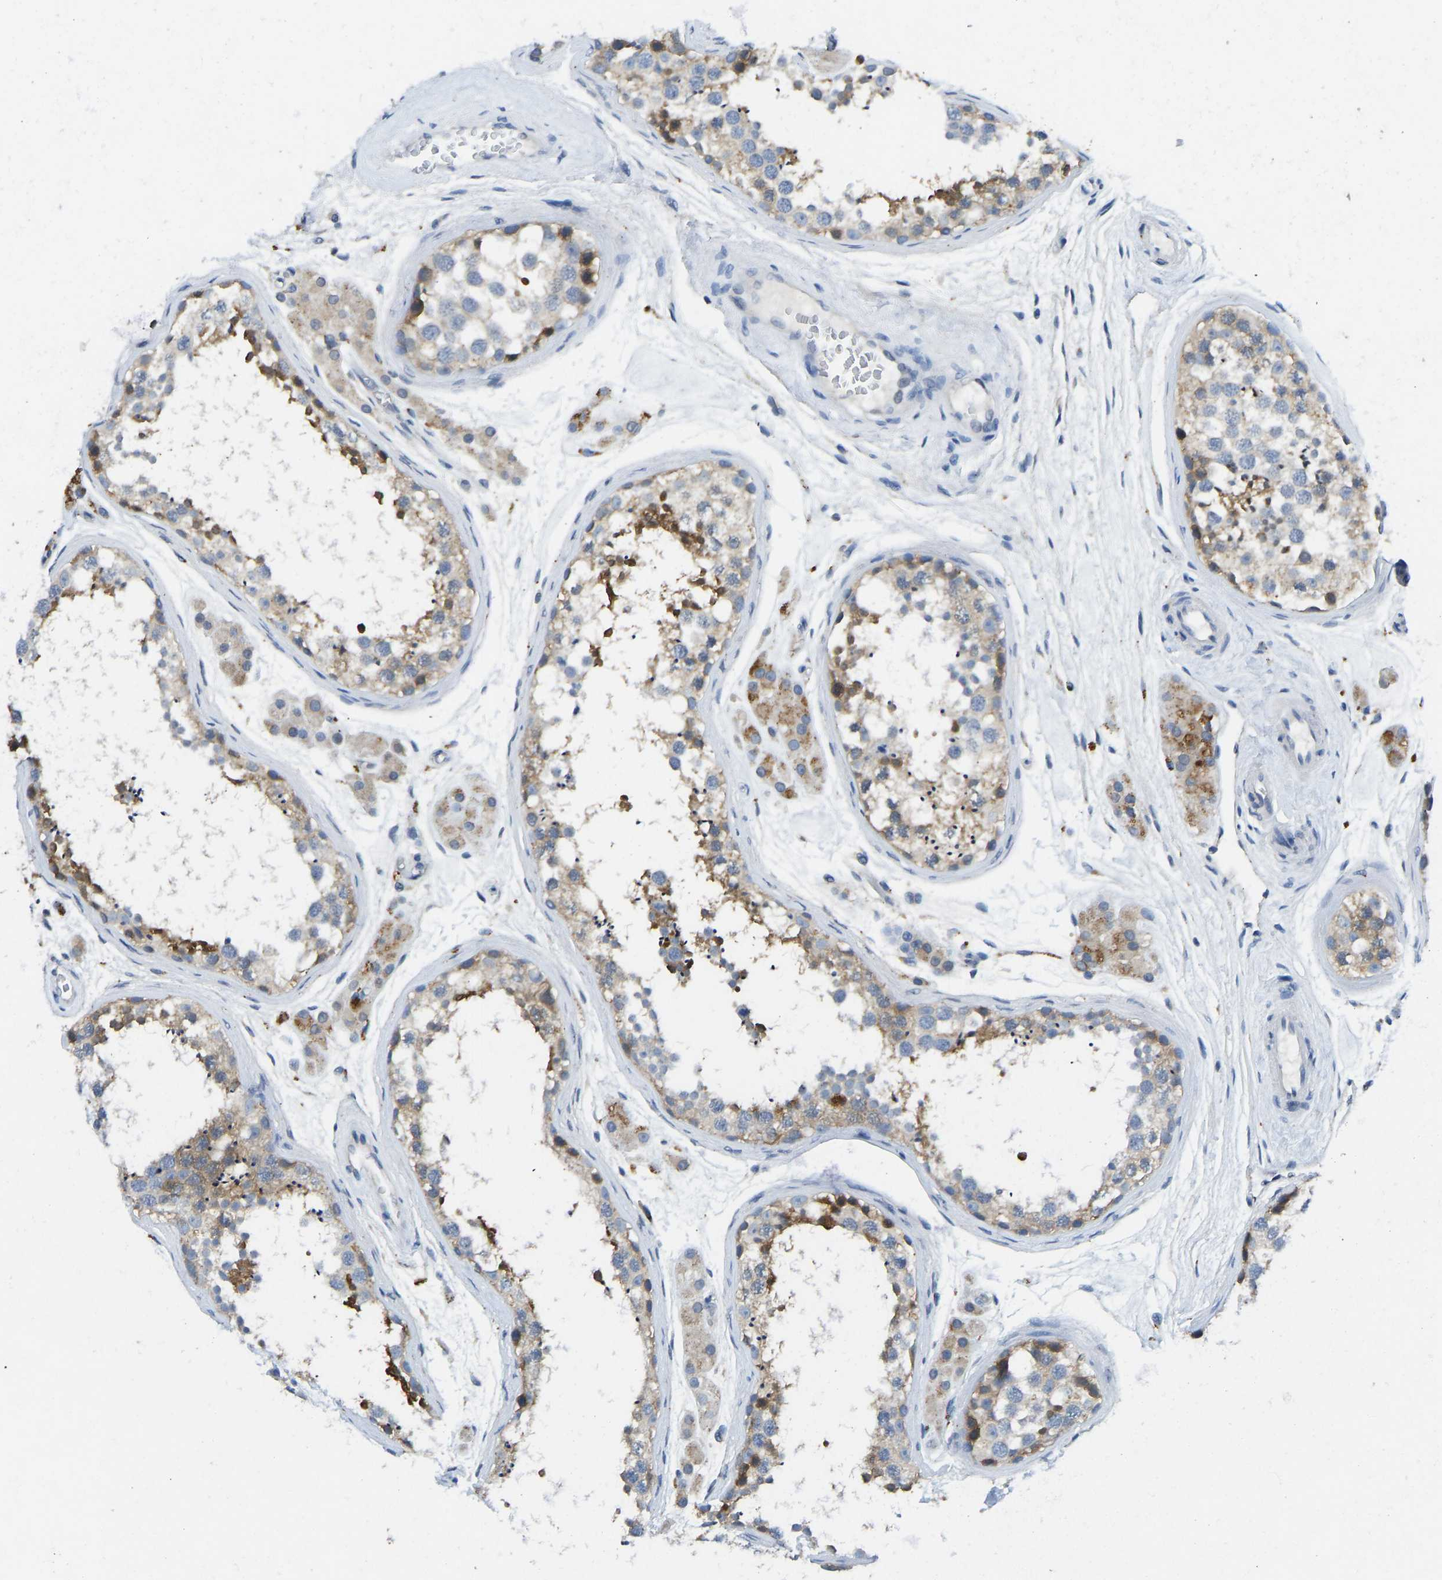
{"staining": {"intensity": "moderate", "quantity": "25%-75%", "location": "cytoplasmic/membranous"}, "tissue": "testis", "cell_type": "Cells in seminiferous ducts", "image_type": "normal", "snomed": [{"axis": "morphology", "description": "Normal tissue, NOS"}, {"axis": "topography", "description": "Testis"}], "caption": "Testis stained with IHC shows moderate cytoplasmic/membranous positivity in about 25%-75% of cells in seminiferous ducts.", "gene": "NDRG3", "patient": {"sex": "male", "age": 56}}